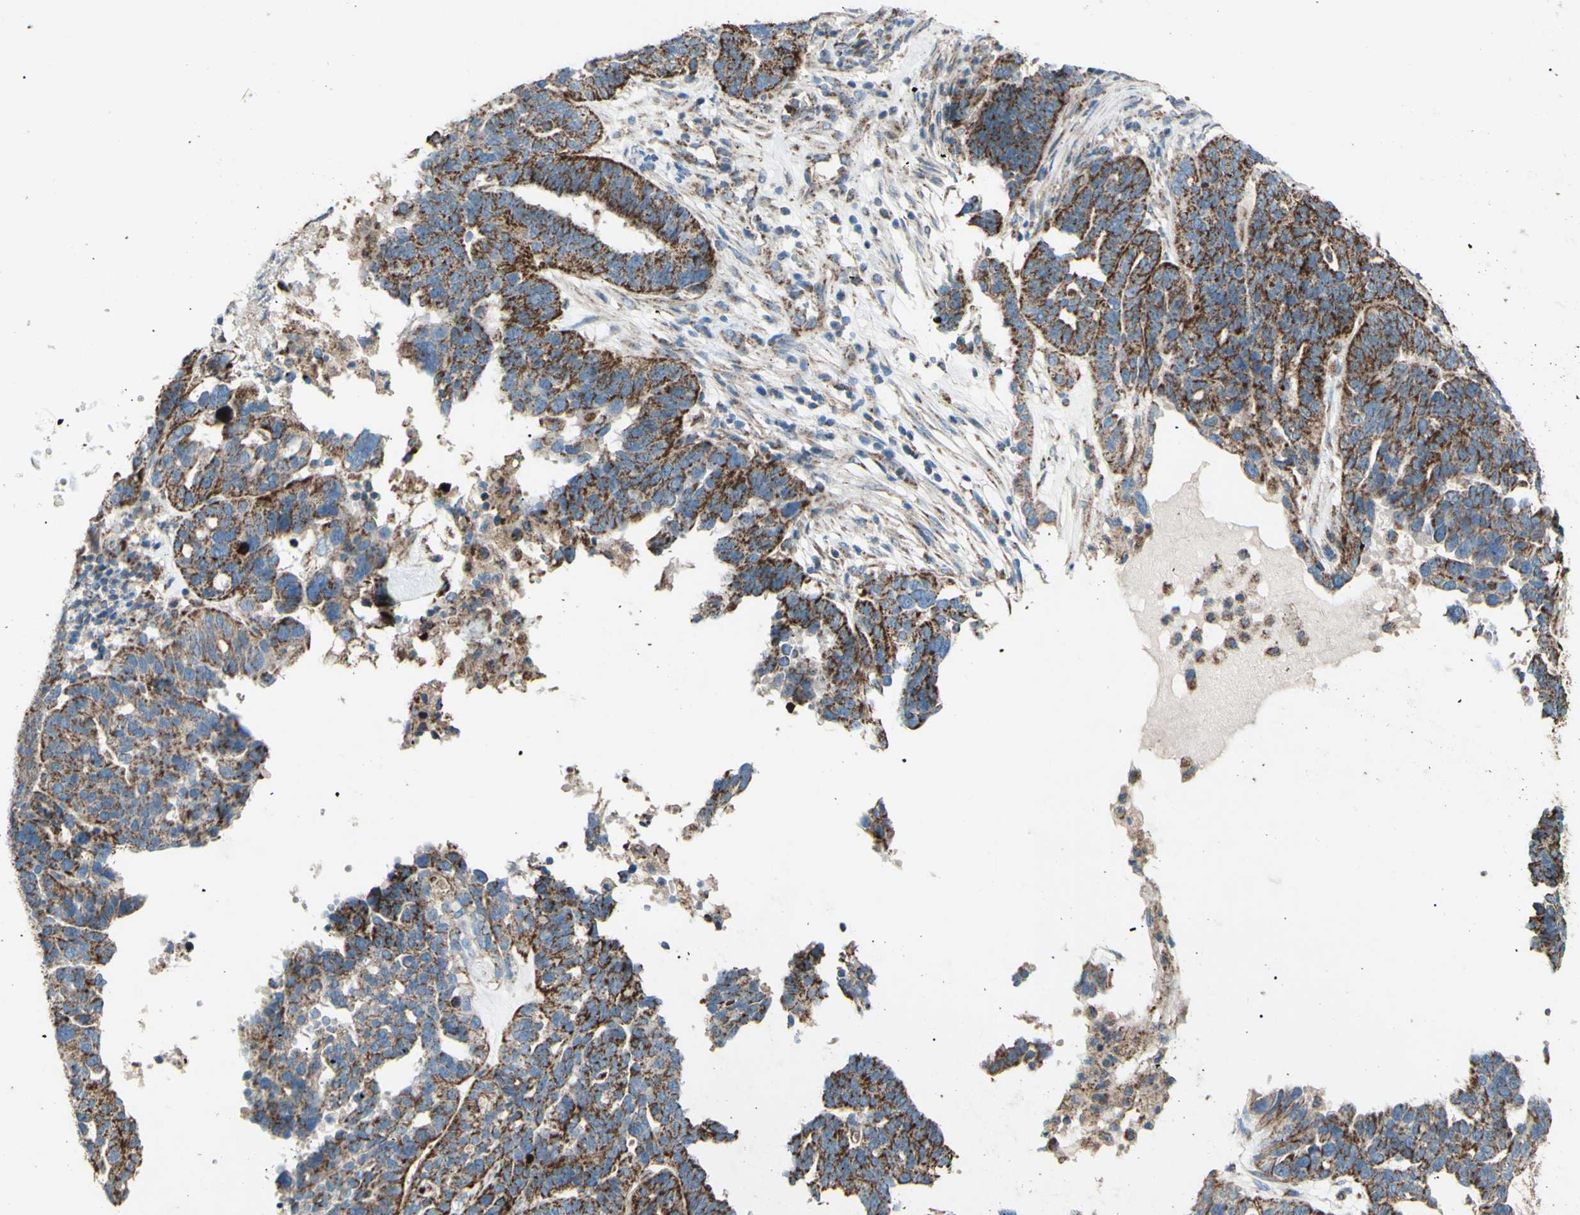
{"staining": {"intensity": "strong", "quantity": ">75%", "location": "cytoplasmic/membranous"}, "tissue": "ovarian cancer", "cell_type": "Tumor cells", "image_type": "cancer", "snomed": [{"axis": "morphology", "description": "Cystadenocarcinoma, serous, NOS"}, {"axis": "topography", "description": "Ovary"}], "caption": "Strong cytoplasmic/membranous staining for a protein is identified in about >75% of tumor cells of ovarian serous cystadenocarcinoma using immunohistochemistry.", "gene": "RHOT1", "patient": {"sex": "female", "age": 59}}